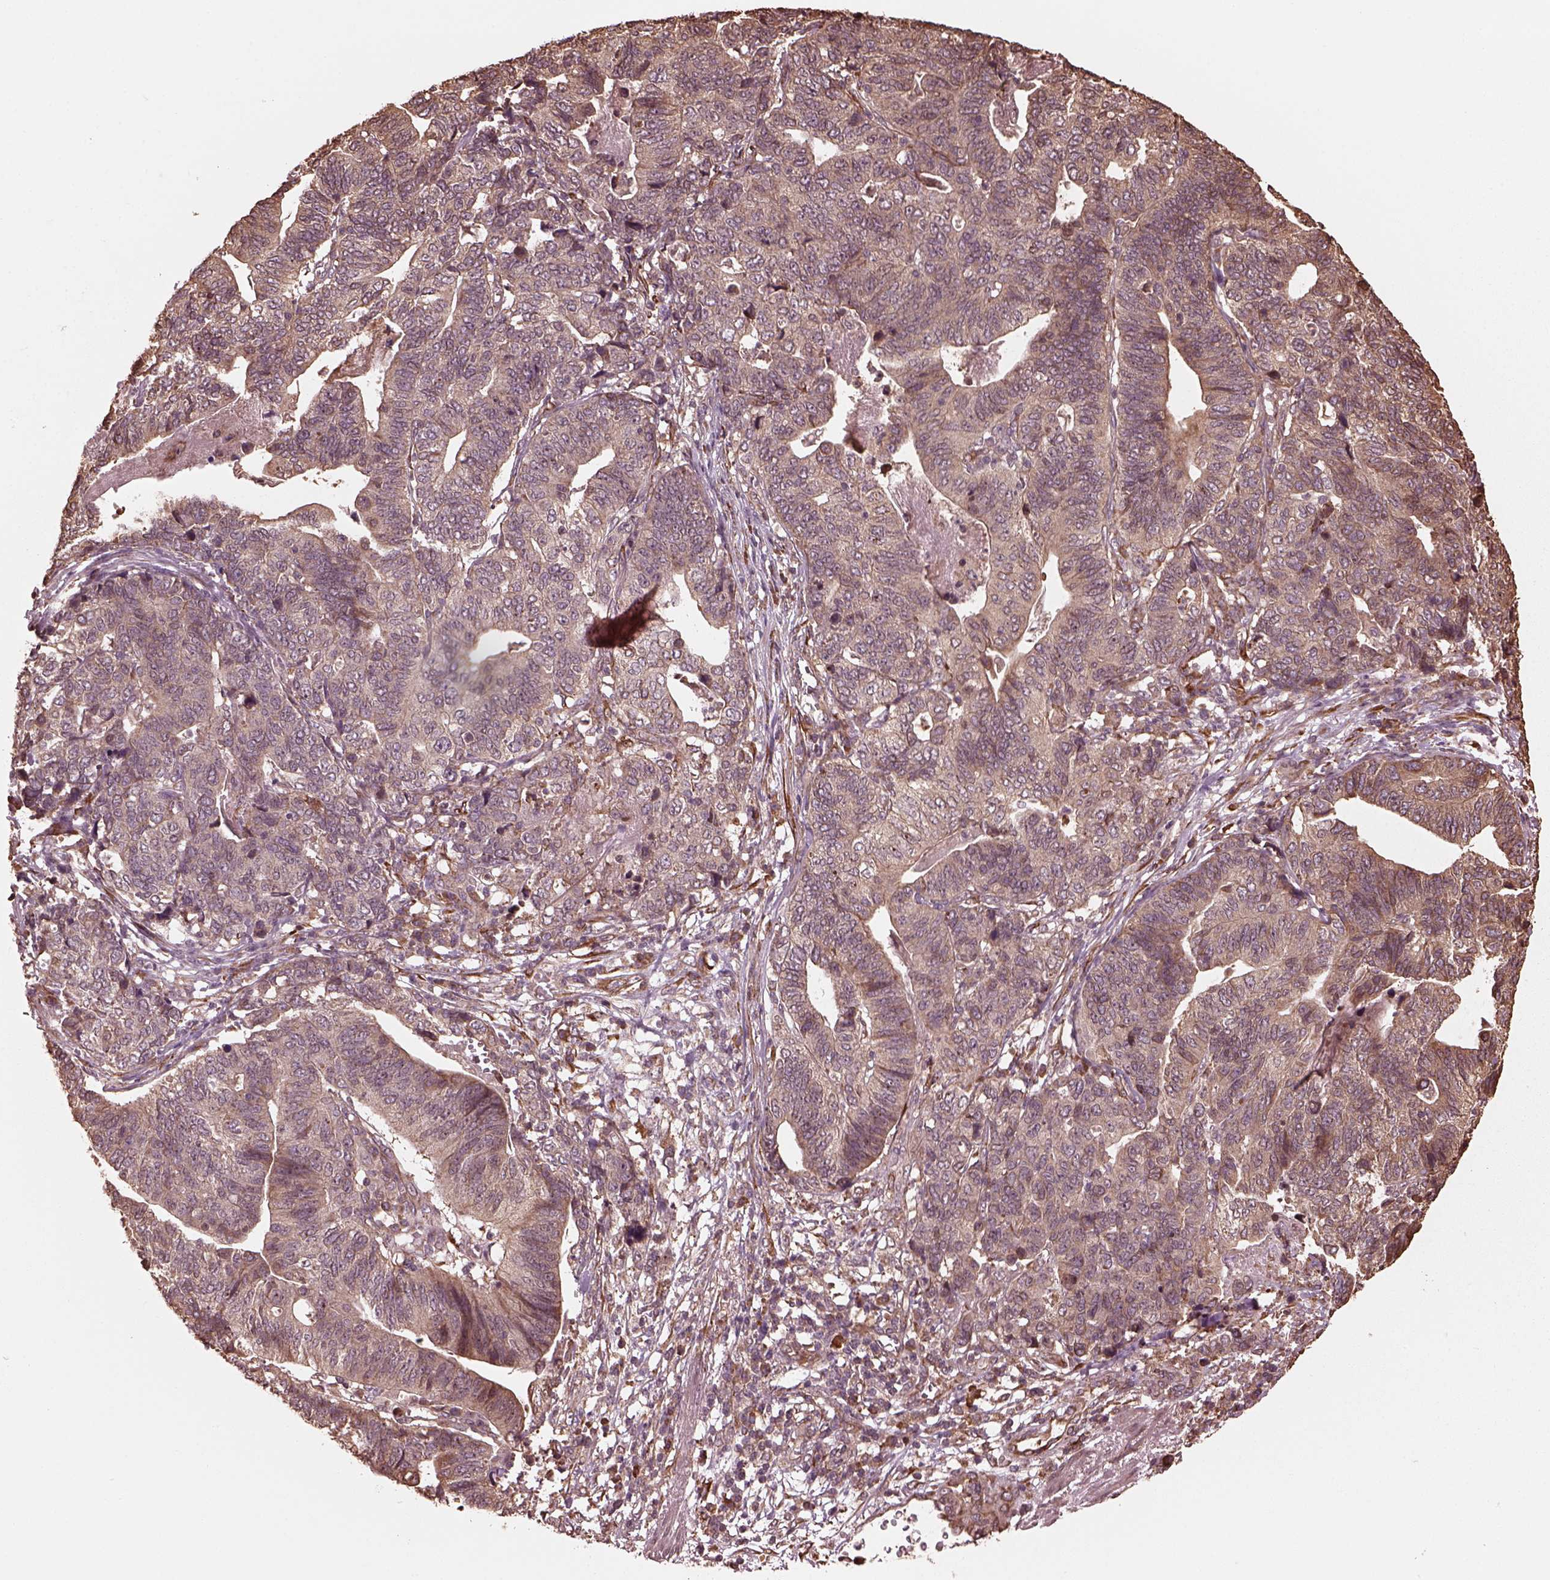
{"staining": {"intensity": "weak", "quantity": "25%-75%", "location": "cytoplasmic/membranous"}, "tissue": "stomach cancer", "cell_type": "Tumor cells", "image_type": "cancer", "snomed": [{"axis": "morphology", "description": "Adenocarcinoma, NOS"}, {"axis": "topography", "description": "Stomach, upper"}], "caption": "An immunohistochemistry (IHC) image of tumor tissue is shown. Protein staining in brown shows weak cytoplasmic/membranous positivity in stomach cancer (adenocarcinoma) within tumor cells.", "gene": "ZNF292", "patient": {"sex": "female", "age": 67}}